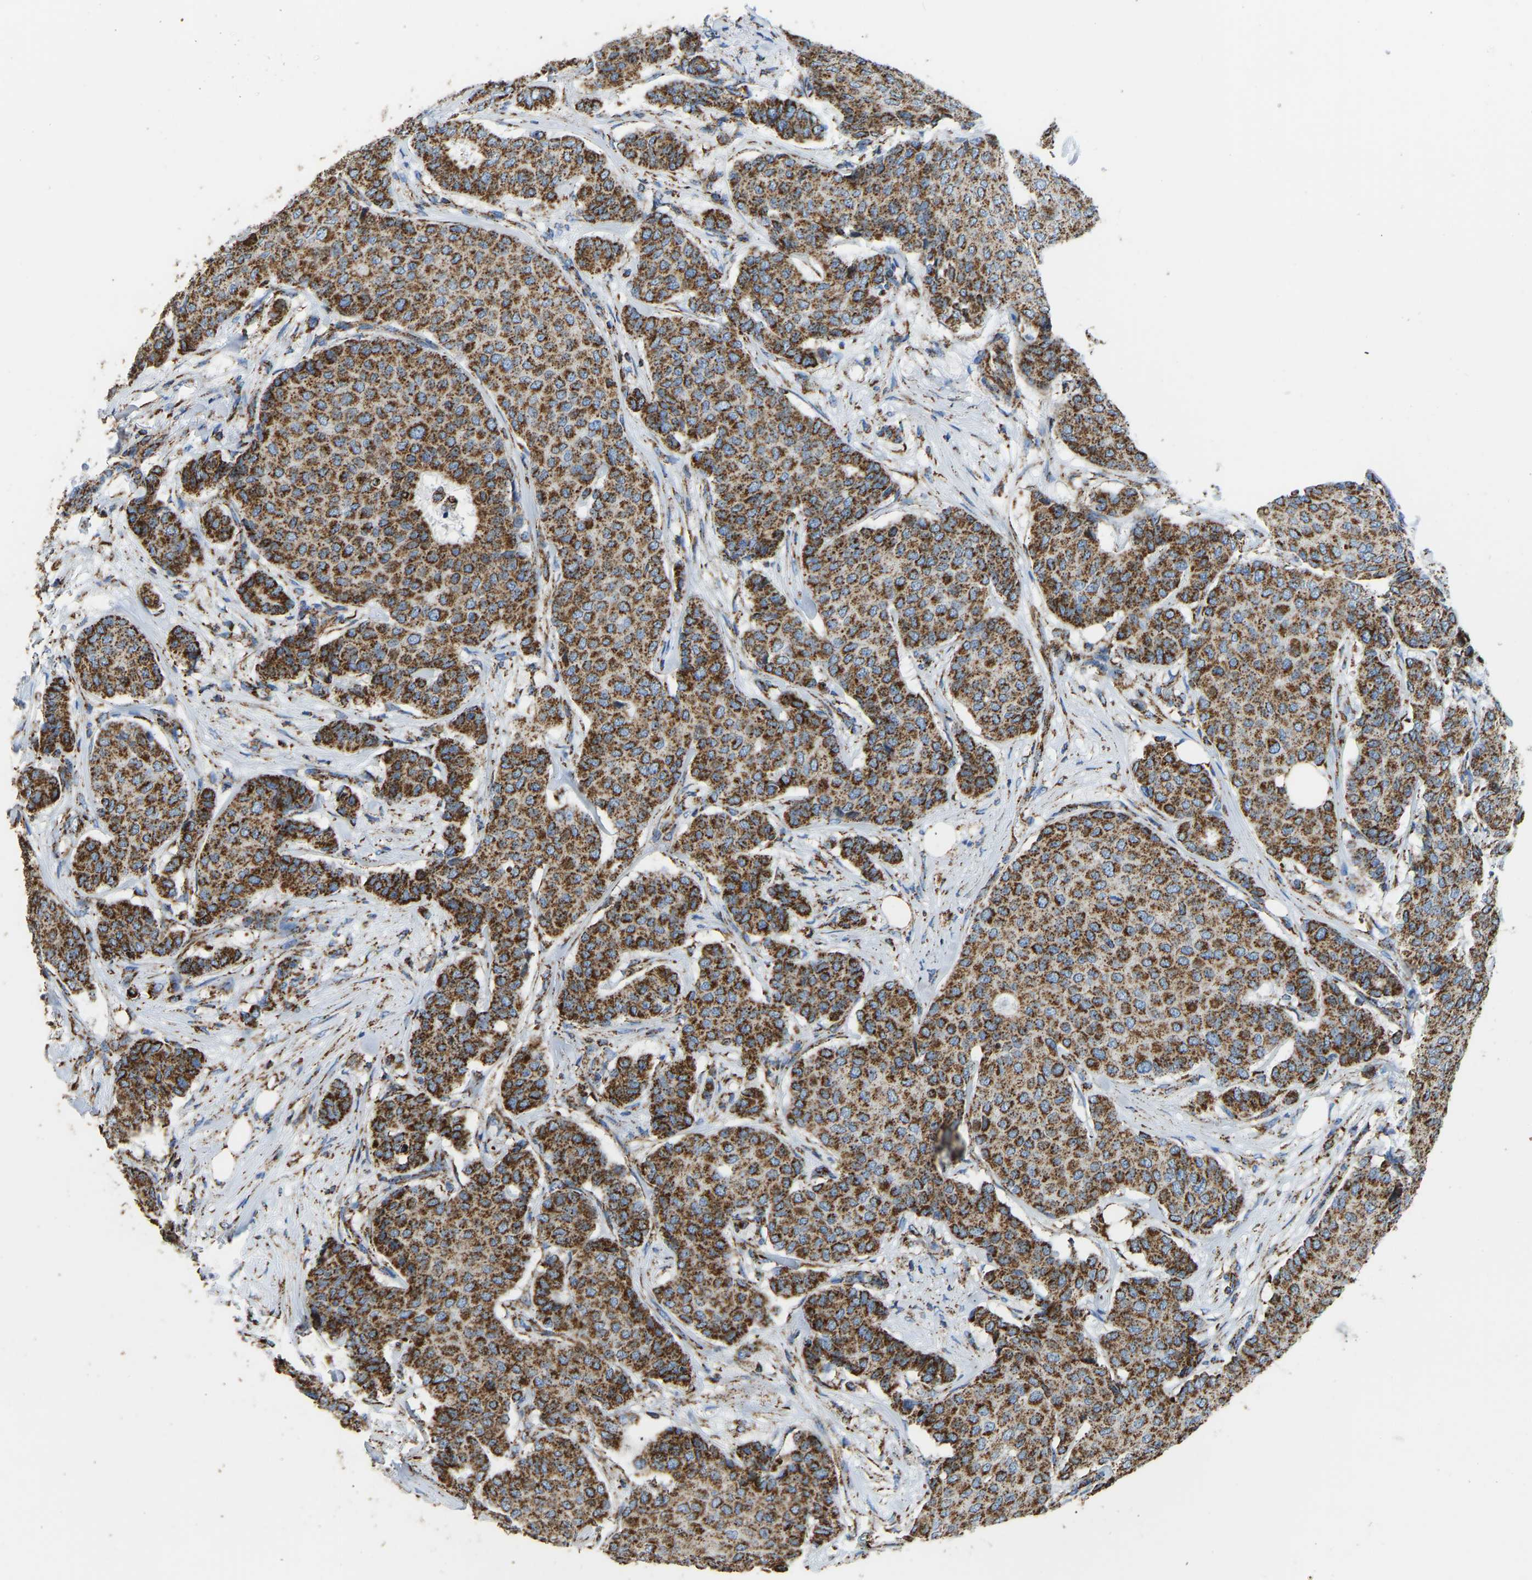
{"staining": {"intensity": "strong", "quantity": ">75%", "location": "cytoplasmic/membranous"}, "tissue": "breast cancer", "cell_type": "Tumor cells", "image_type": "cancer", "snomed": [{"axis": "morphology", "description": "Duct carcinoma"}, {"axis": "topography", "description": "Breast"}], "caption": "Protein analysis of breast cancer (infiltrating ductal carcinoma) tissue displays strong cytoplasmic/membranous expression in about >75% of tumor cells.", "gene": "IRX6", "patient": {"sex": "female", "age": 75}}